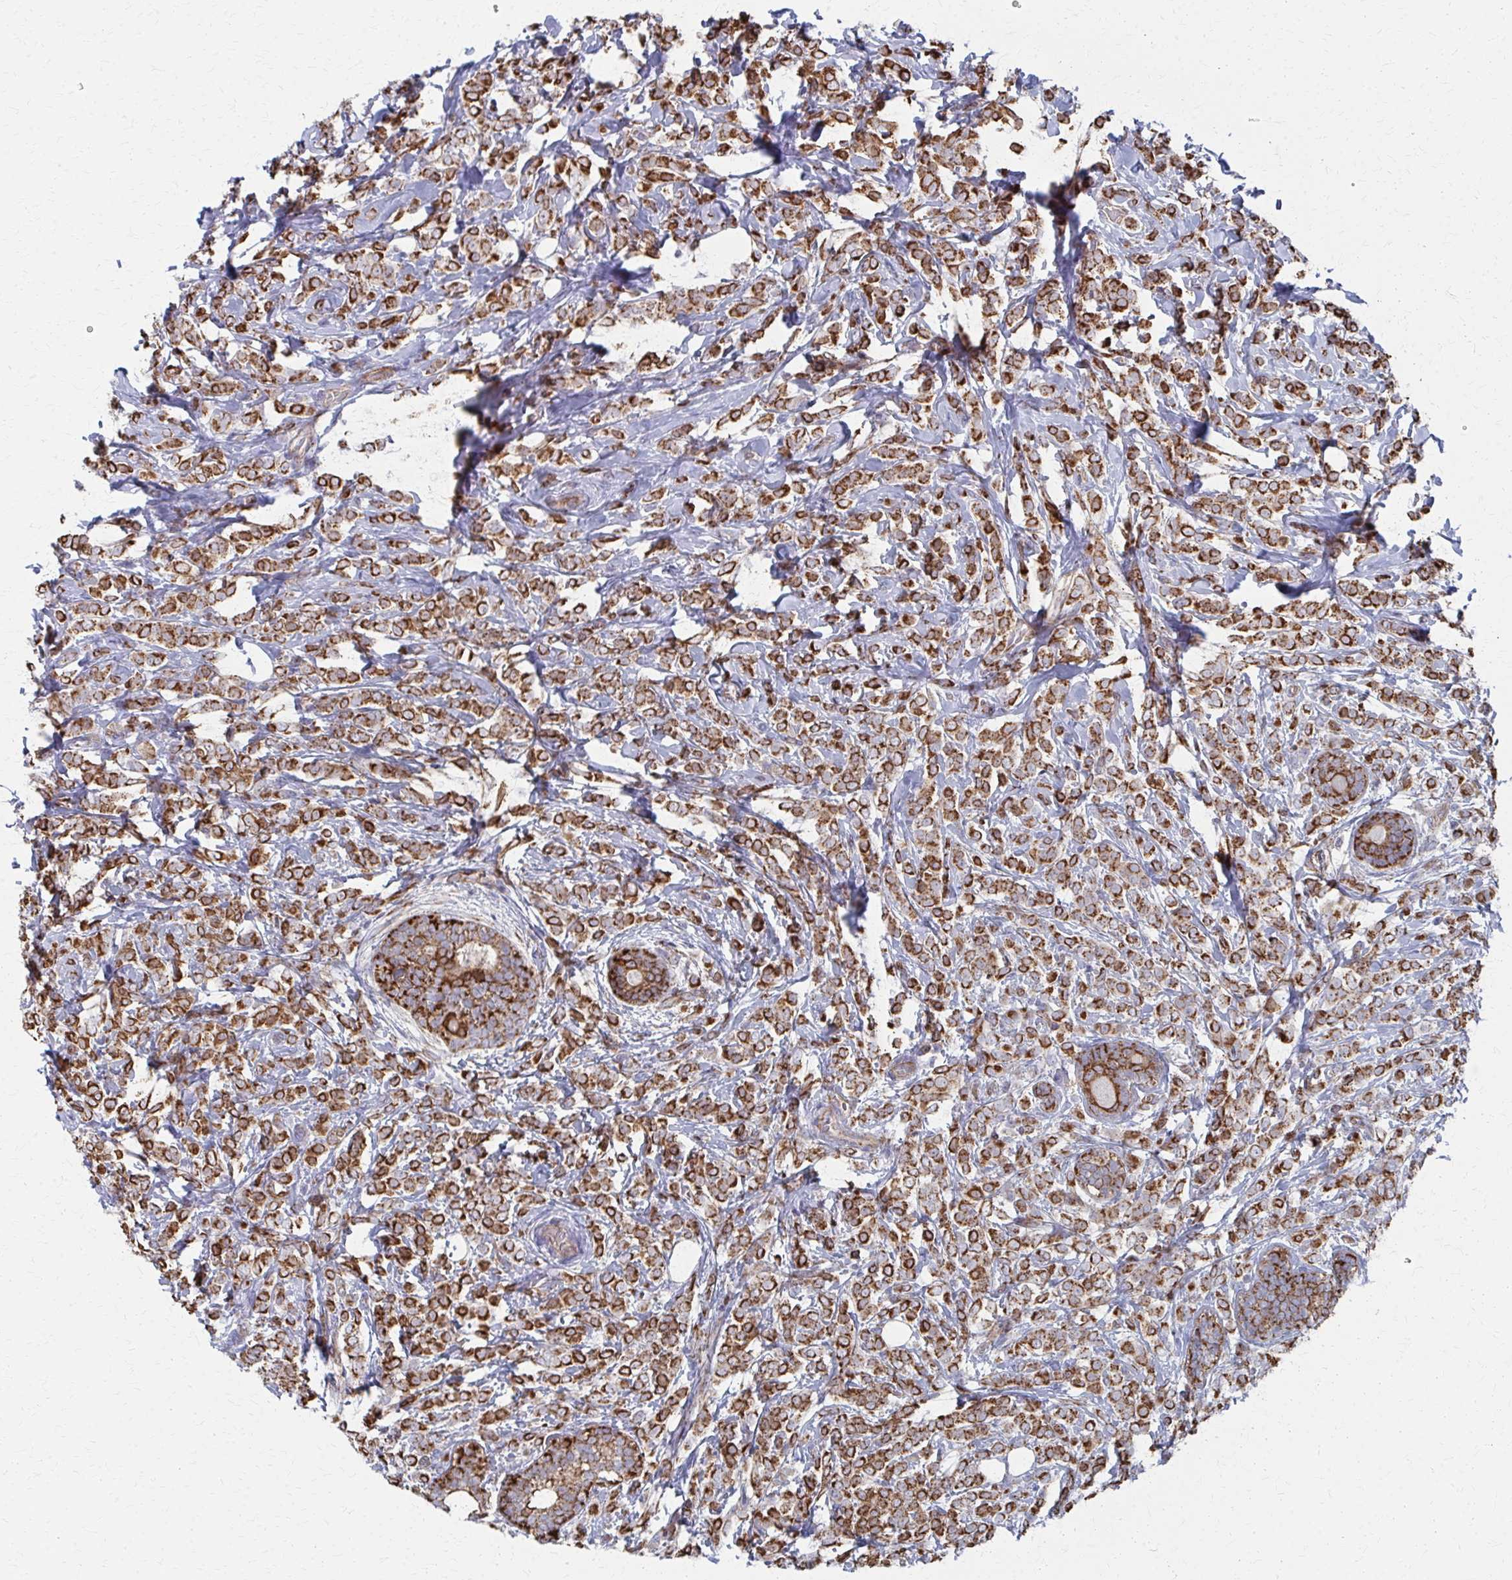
{"staining": {"intensity": "strong", "quantity": ">75%", "location": "cytoplasmic/membranous"}, "tissue": "breast cancer", "cell_type": "Tumor cells", "image_type": "cancer", "snomed": [{"axis": "morphology", "description": "Lobular carcinoma"}, {"axis": "topography", "description": "Breast"}], "caption": "Immunohistochemistry photomicrograph of neoplastic tissue: human breast cancer stained using immunohistochemistry reveals high levels of strong protein expression localized specifically in the cytoplasmic/membranous of tumor cells, appearing as a cytoplasmic/membranous brown color.", "gene": "FAHD1", "patient": {"sex": "female", "age": 49}}